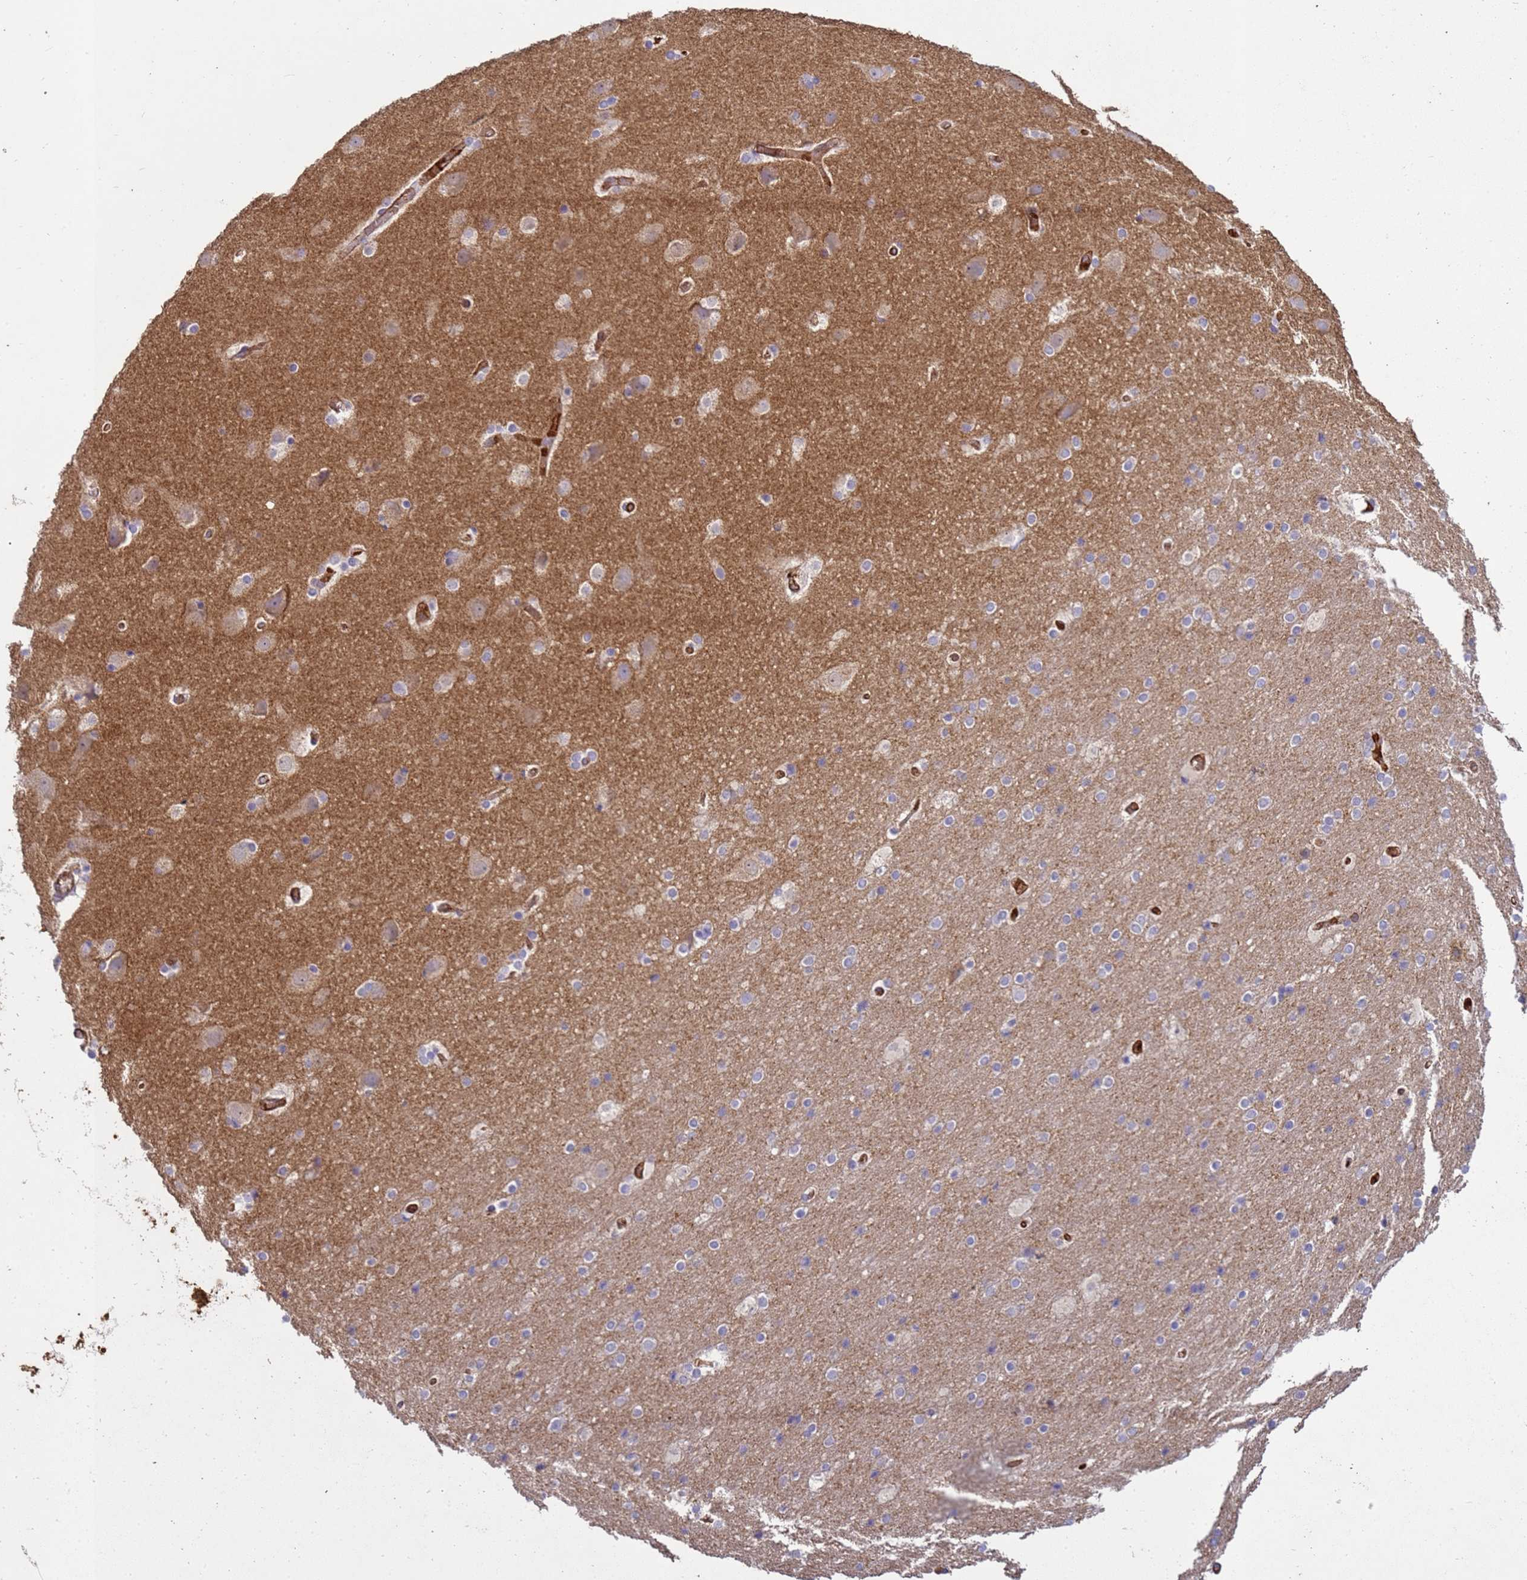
{"staining": {"intensity": "moderate", "quantity": "<25%", "location": "cytoplasmic/membranous"}, "tissue": "cerebral cortex", "cell_type": "Endothelial cells", "image_type": "normal", "snomed": [{"axis": "morphology", "description": "Normal tissue, NOS"}, {"axis": "topography", "description": "Cerebral cortex"}], "caption": "Protein staining of normal cerebral cortex demonstrates moderate cytoplasmic/membranous positivity in about <25% of endothelial cells.", "gene": "SGIP1", "patient": {"sex": "male", "age": 57}}